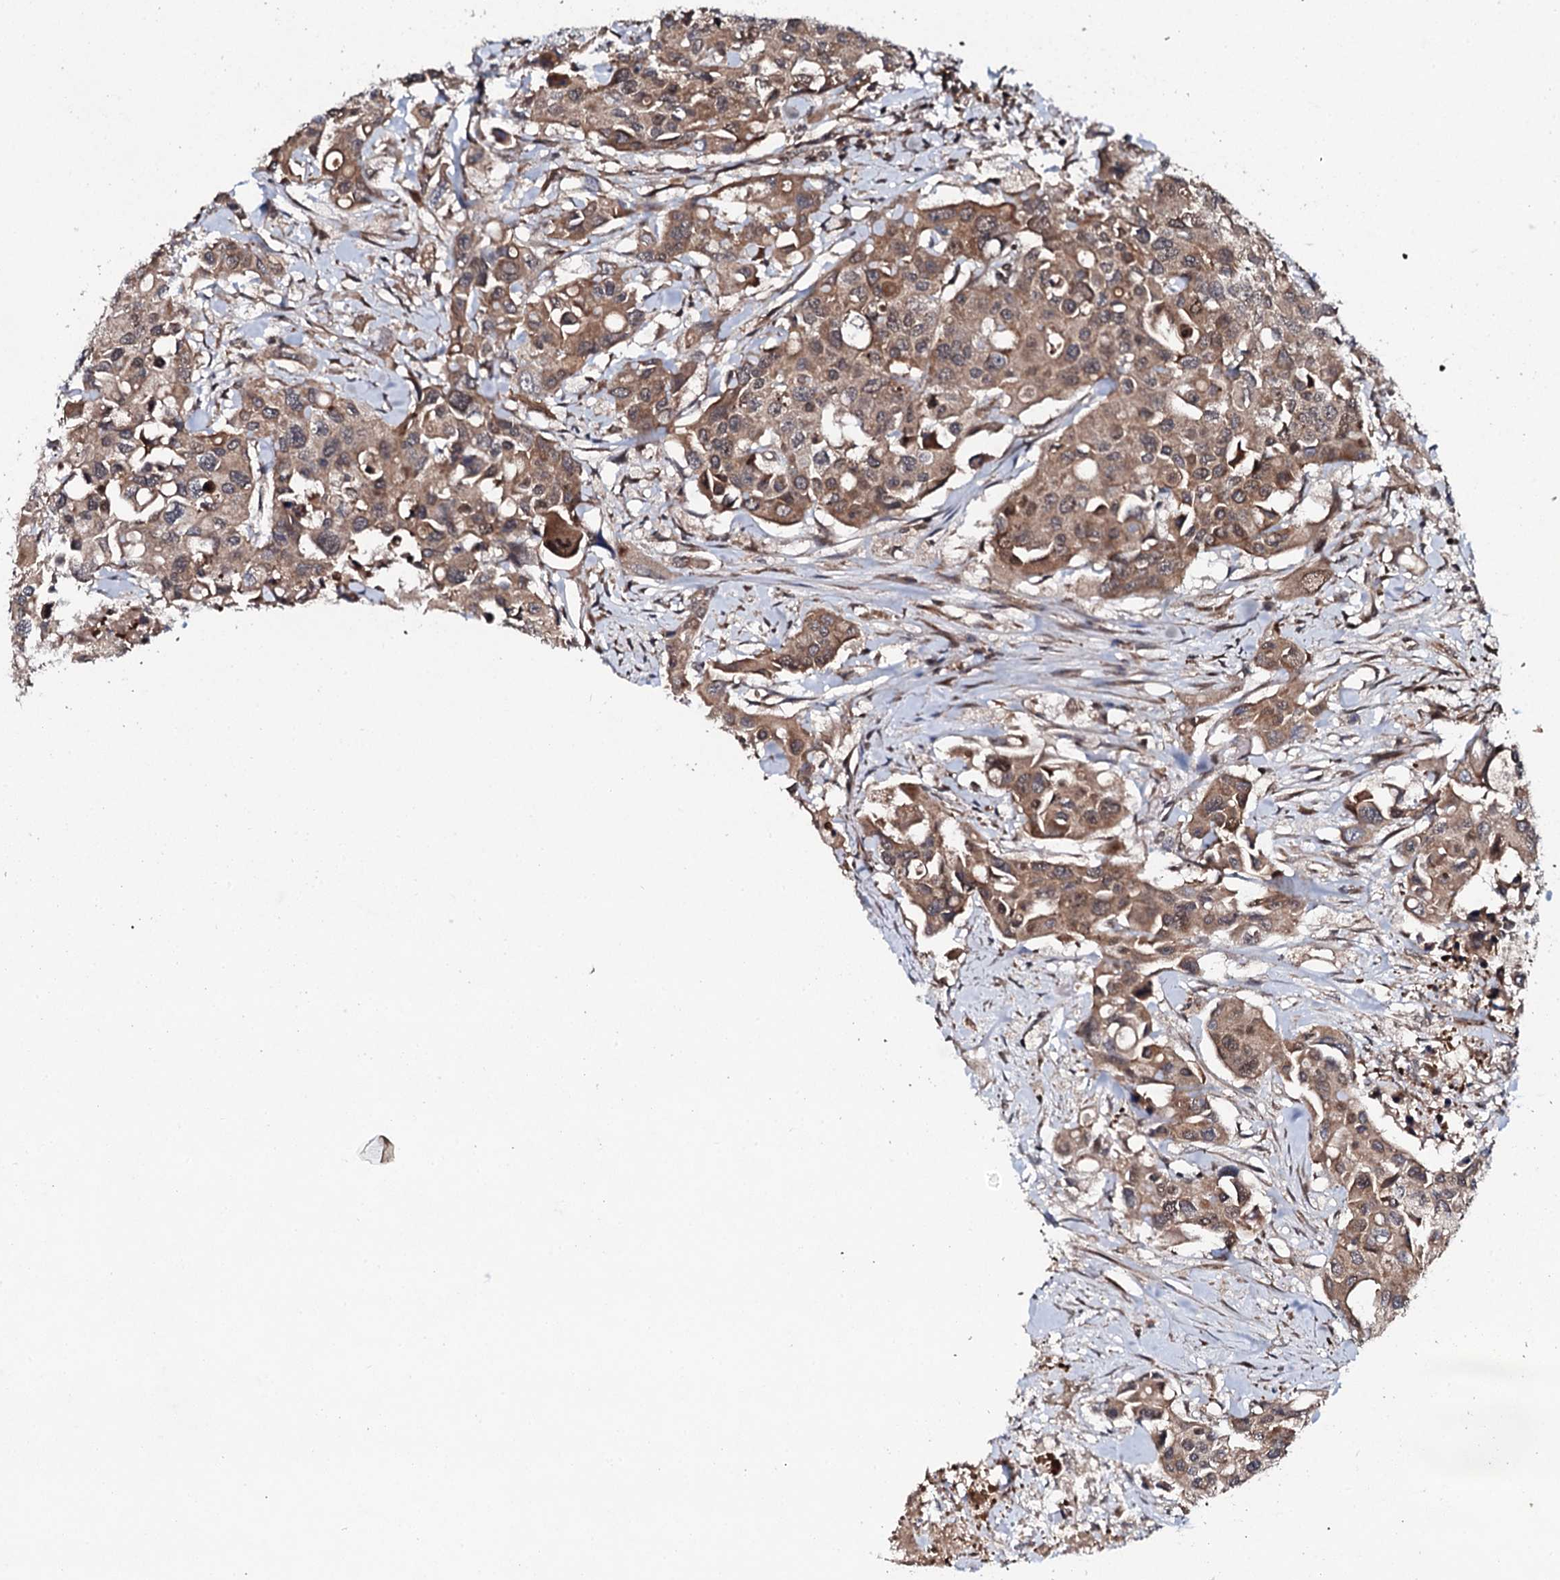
{"staining": {"intensity": "moderate", "quantity": ">75%", "location": "cytoplasmic/membranous,nuclear"}, "tissue": "colorectal cancer", "cell_type": "Tumor cells", "image_type": "cancer", "snomed": [{"axis": "morphology", "description": "Adenocarcinoma, NOS"}, {"axis": "topography", "description": "Colon"}], "caption": "Tumor cells show medium levels of moderate cytoplasmic/membranous and nuclear positivity in about >75% of cells in human colorectal cancer (adenocarcinoma). The protein of interest is shown in brown color, while the nuclei are stained blue.", "gene": "FAM111A", "patient": {"sex": "male", "age": 77}}